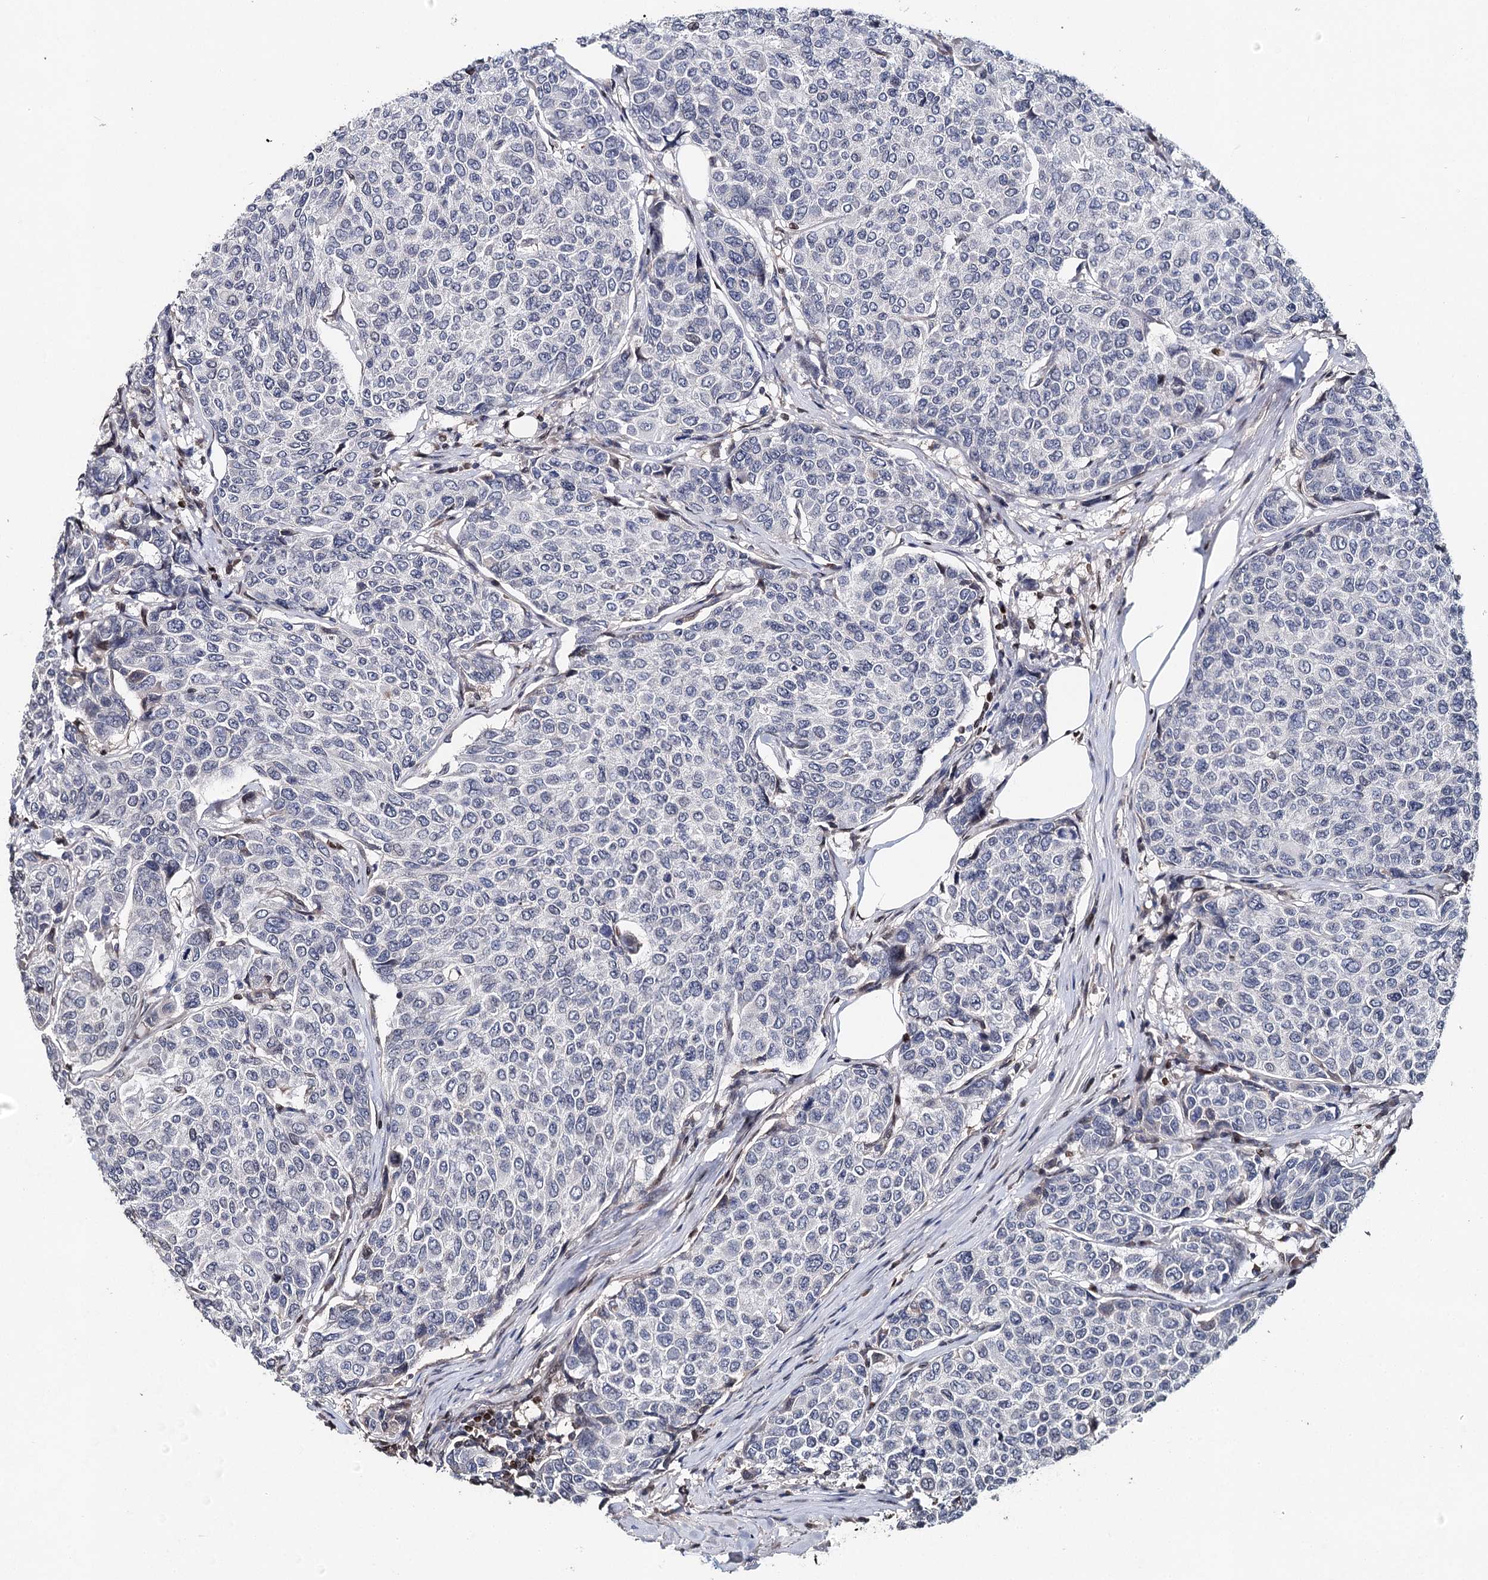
{"staining": {"intensity": "negative", "quantity": "none", "location": "none"}, "tissue": "breast cancer", "cell_type": "Tumor cells", "image_type": "cancer", "snomed": [{"axis": "morphology", "description": "Duct carcinoma"}, {"axis": "topography", "description": "Breast"}], "caption": "A photomicrograph of invasive ductal carcinoma (breast) stained for a protein exhibits no brown staining in tumor cells. (DAB (3,3'-diaminobenzidine) immunohistochemistry (IHC) with hematoxylin counter stain).", "gene": "FRMD4A", "patient": {"sex": "female", "age": 55}}